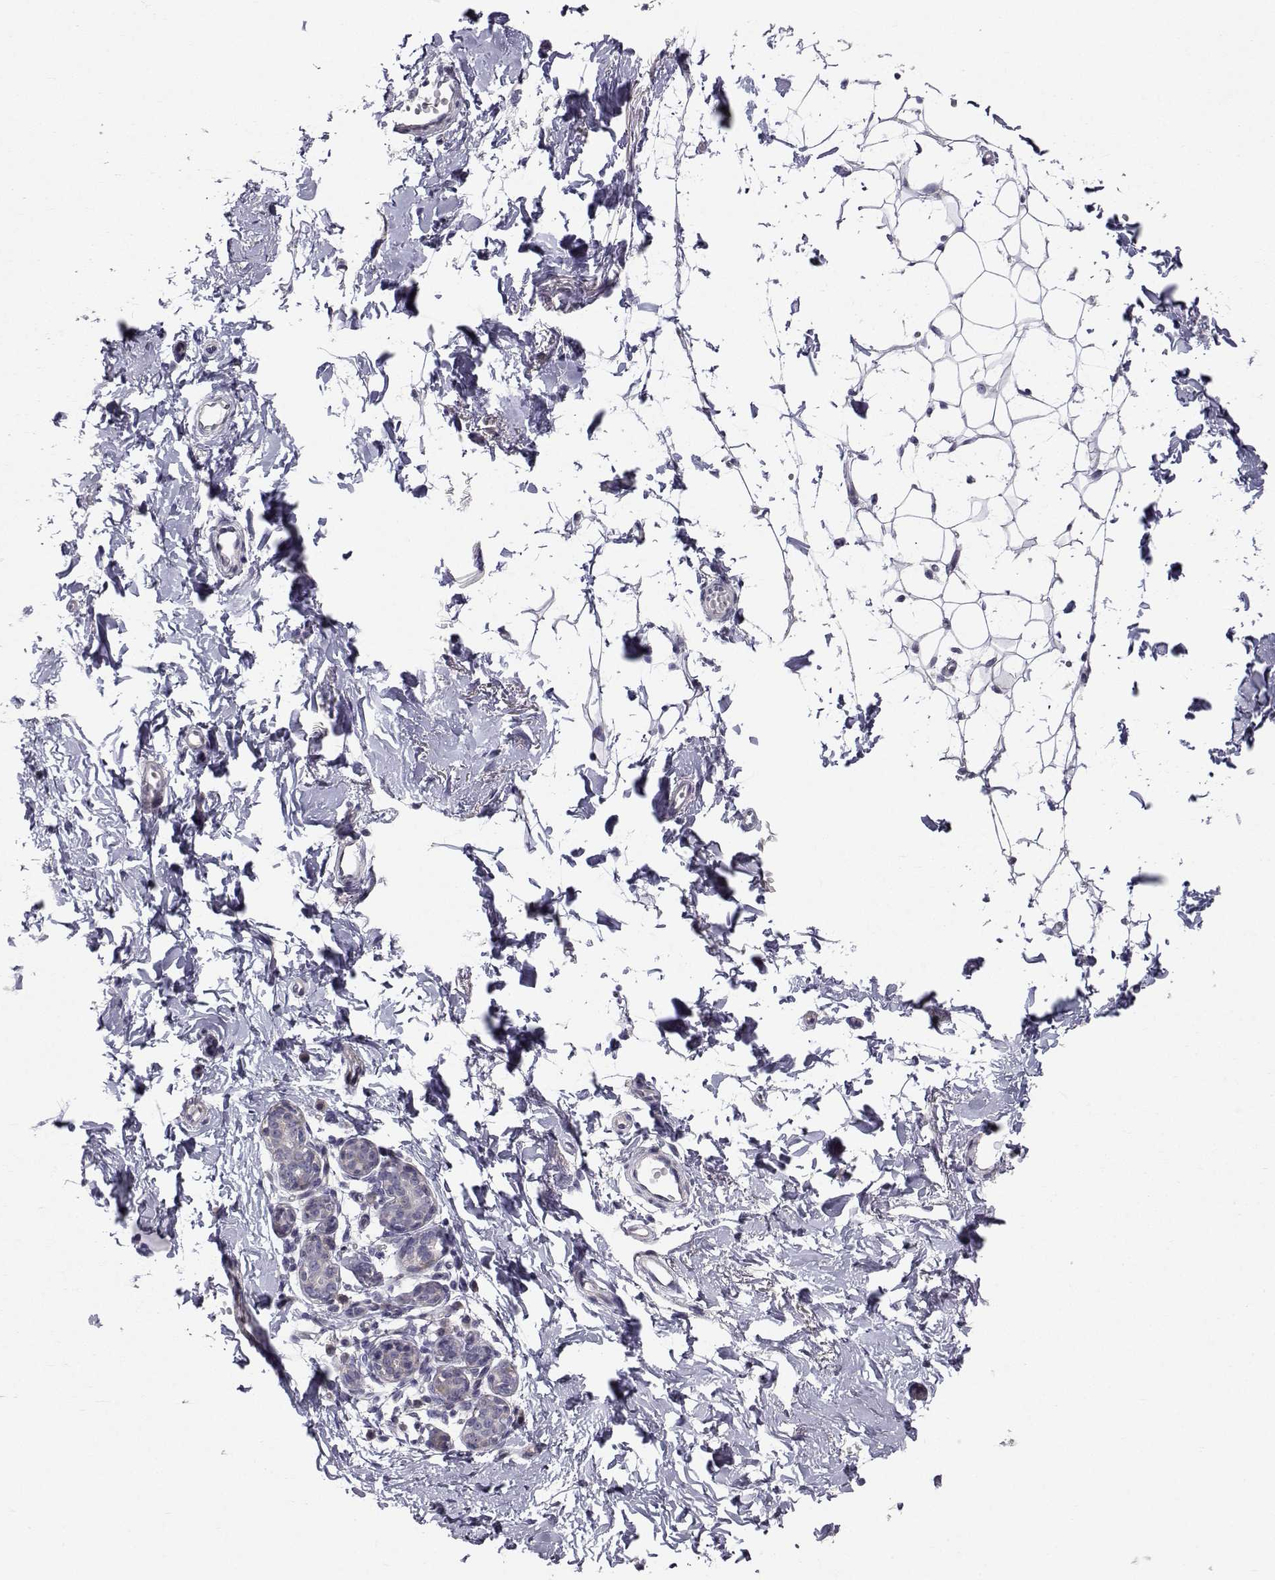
{"staining": {"intensity": "negative", "quantity": "none", "location": "none"}, "tissue": "breast", "cell_type": "Adipocytes", "image_type": "normal", "snomed": [{"axis": "morphology", "description": "Normal tissue, NOS"}, {"axis": "topography", "description": "Breast"}], "caption": "This photomicrograph is of unremarkable breast stained with immunohistochemistry (IHC) to label a protein in brown with the nuclei are counter-stained blue. There is no positivity in adipocytes.", "gene": "HSP90AB1", "patient": {"sex": "female", "age": 37}}